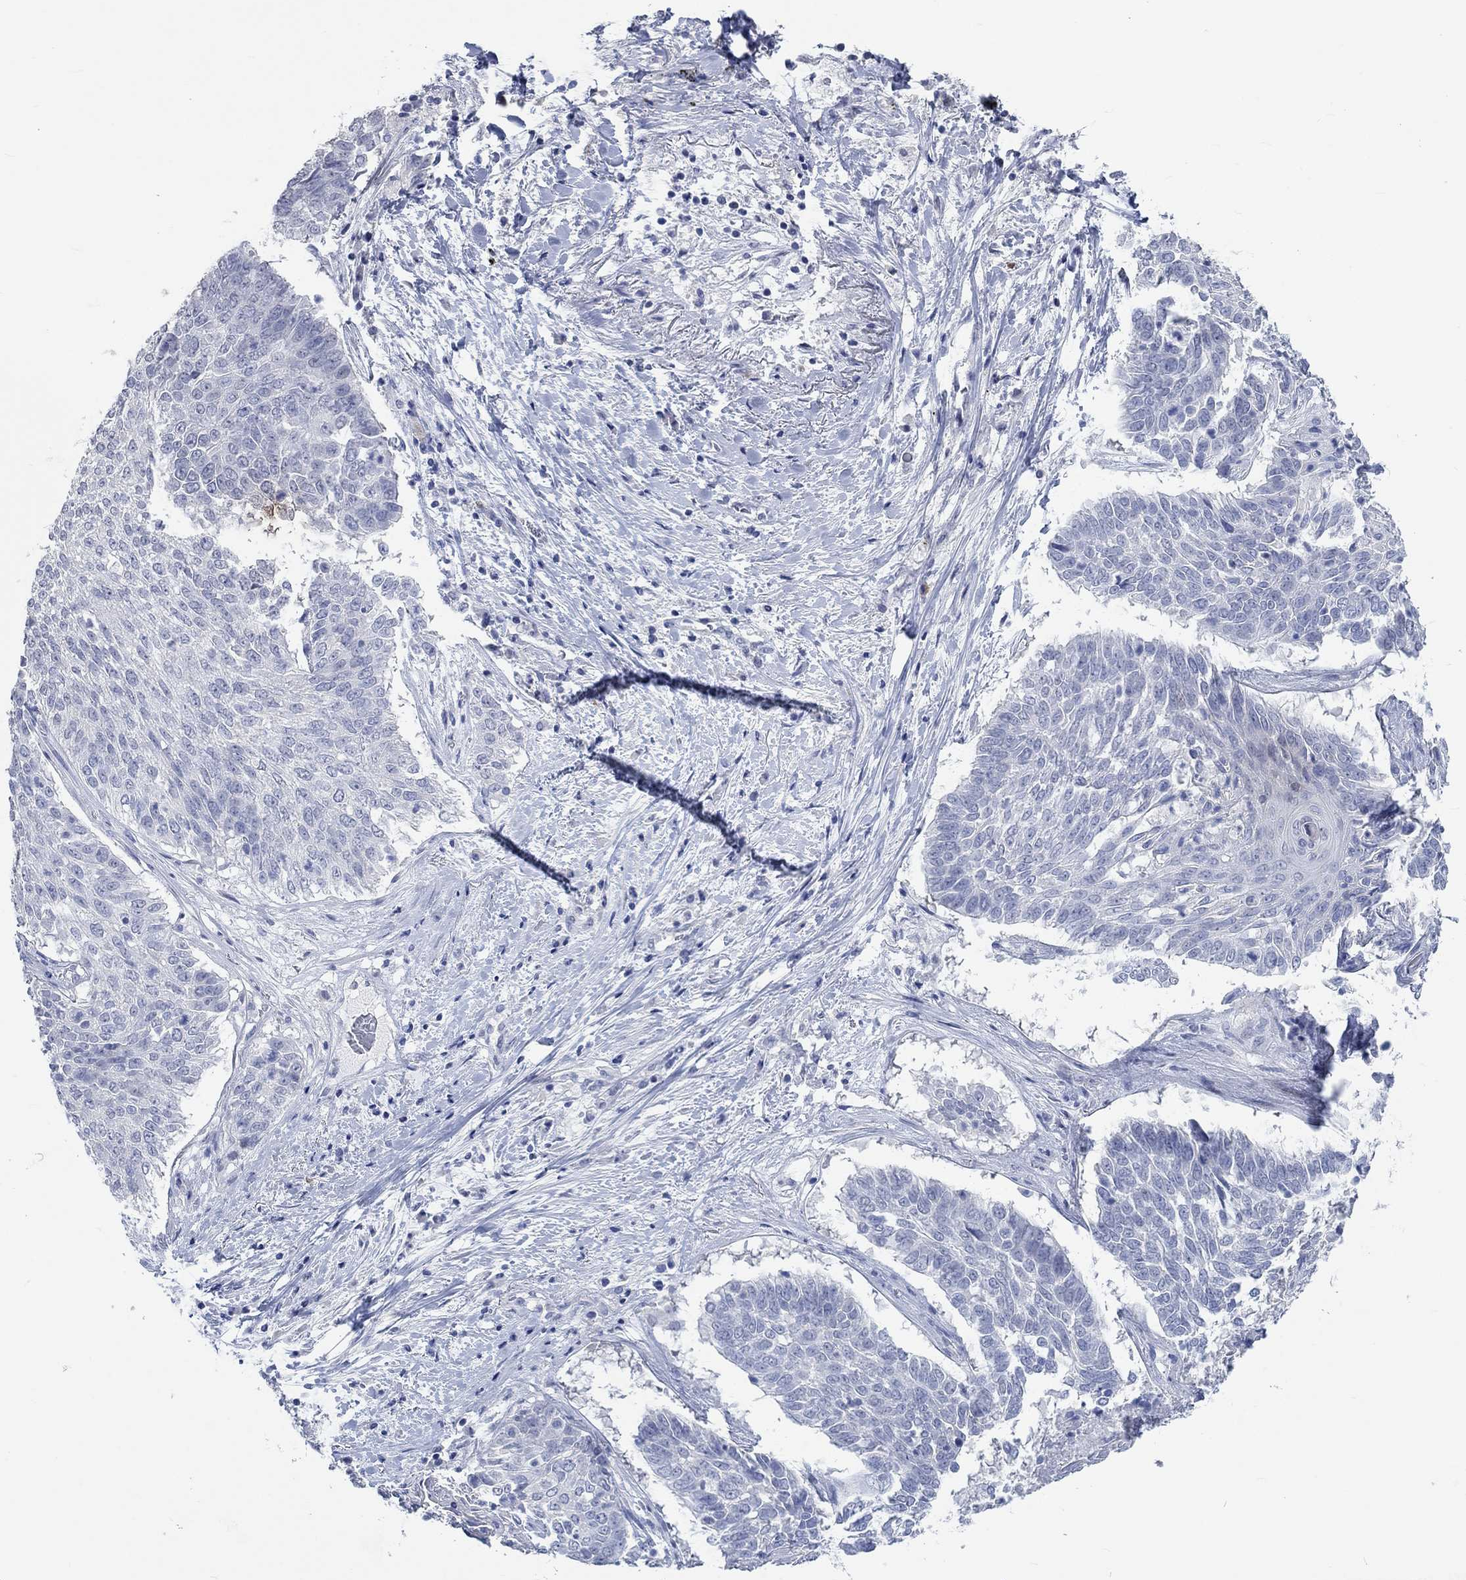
{"staining": {"intensity": "negative", "quantity": "none", "location": "none"}, "tissue": "lung cancer", "cell_type": "Tumor cells", "image_type": "cancer", "snomed": [{"axis": "morphology", "description": "Squamous cell carcinoma, NOS"}, {"axis": "topography", "description": "Lung"}], "caption": "Immunohistochemistry (IHC) histopathology image of human lung cancer (squamous cell carcinoma) stained for a protein (brown), which exhibits no expression in tumor cells.", "gene": "C4orf47", "patient": {"sex": "male", "age": 64}}